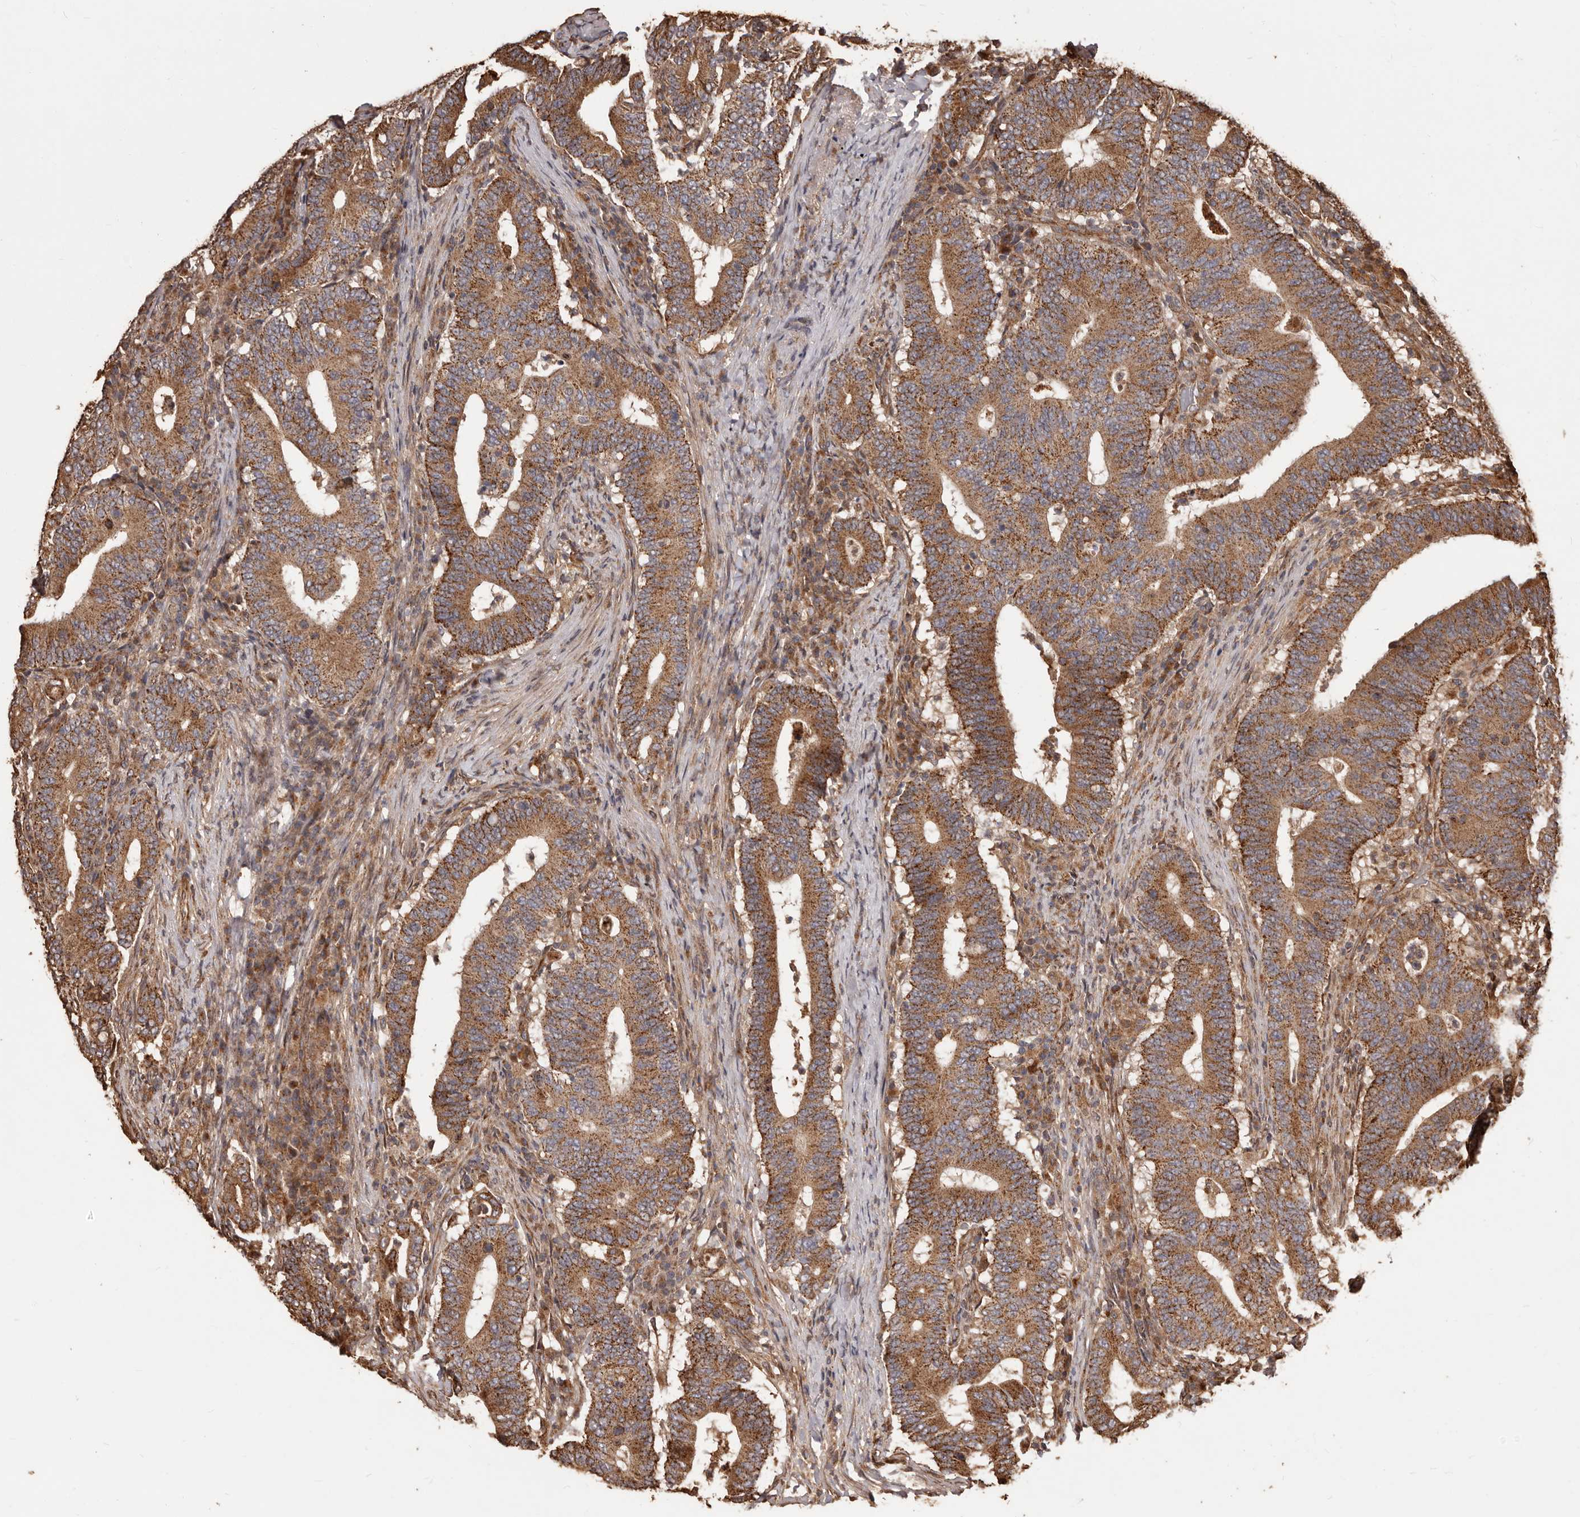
{"staining": {"intensity": "moderate", "quantity": ">75%", "location": "cytoplasmic/membranous"}, "tissue": "colorectal cancer", "cell_type": "Tumor cells", "image_type": "cancer", "snomed": [{"axis": "morphology", "description": "Adenocarcinoma, NOS"}, {"axis": "topography", "description": "Colon"}], "caption": "This is an image of immunohistochemistry staining of colorectal adenocarcinoma, which shows moderate positivity in the cytoplasmic/membranous of tumor cells.", "gene": "MTO1", "patient": {"sex": "female", "age": 66}}